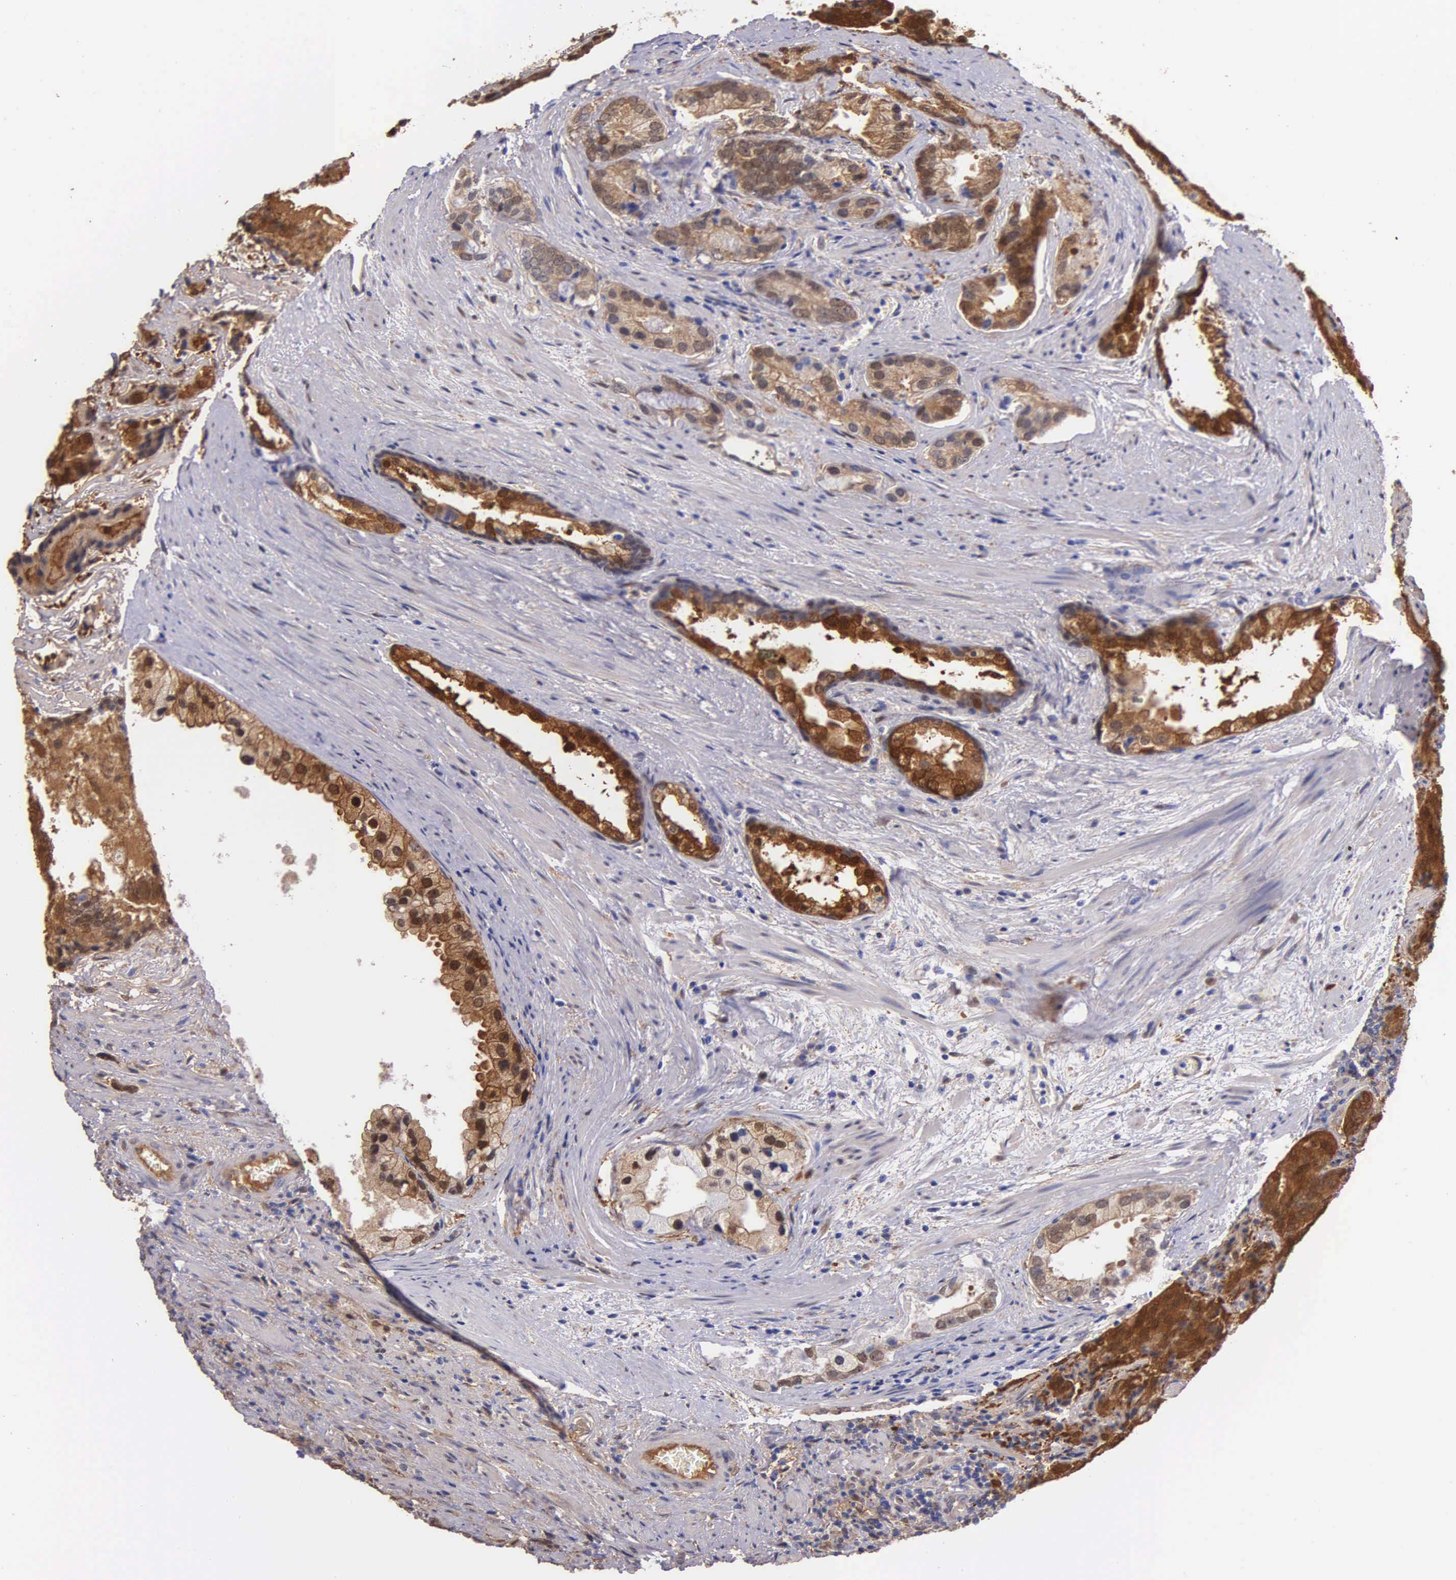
{"staining": {"intensity": "strong", "quantity": ">75%", "location": "cytoplasmic/membranous"}, "tissue": "prostate cancer", "cell_type": "Tumor cells", "image_type": "cancer", "snomed": [{"axis": "morphology", "description": "Adenocarcinoma, Medium grade"}, {"axis": "topography", "description": "Prostate"}], "caption": "This photomicrograph displays prostate cancer stained with immunohistochemistry (IHC) to label a protein in brown. The cytoplasmic/membranous of tumor cells show strong positivity for the protein. Nuclei are counter-stained blue.", "gene": "GSTT2", "patient": {"sex": "male", "age": 70}}